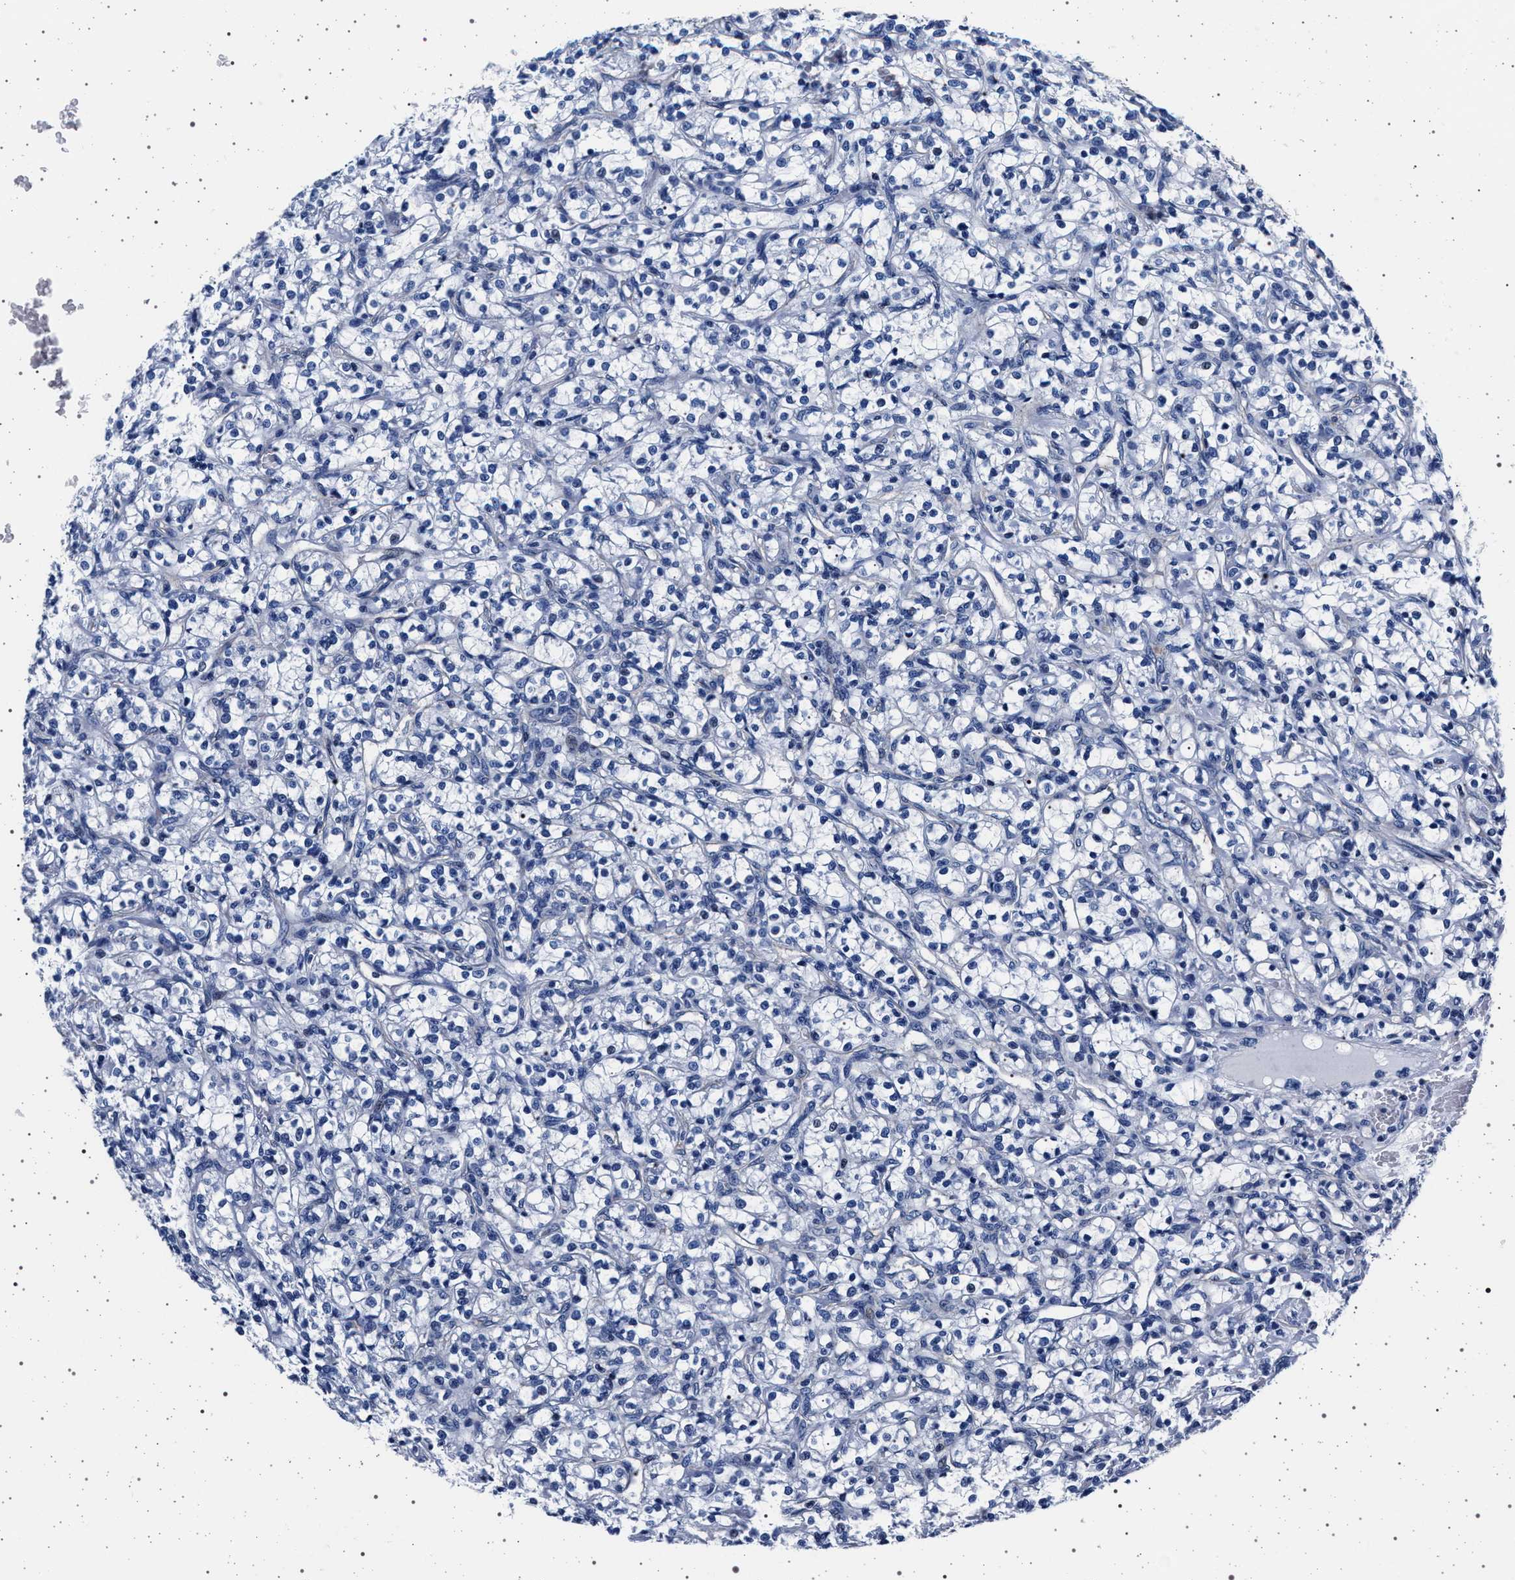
{"staining": {"intensity": "negative", "quantity": "none", "location": "none"}, "tissue": "renal cancer", "cell_type": "Tumor cells", "image_type": "cancer", "snomed": [{"axis": "morphology", "description": "Adenocarcinoma, NOS"}, {"axis": "topography", "description": "Kidney"}], "caption": "Tumor cells are negative for protein expression in human renal adenocarcinoma. Nuclei are stained in blue.", "gene": "SLC9A1", "patient": {"sex": "female", "age": 69}}